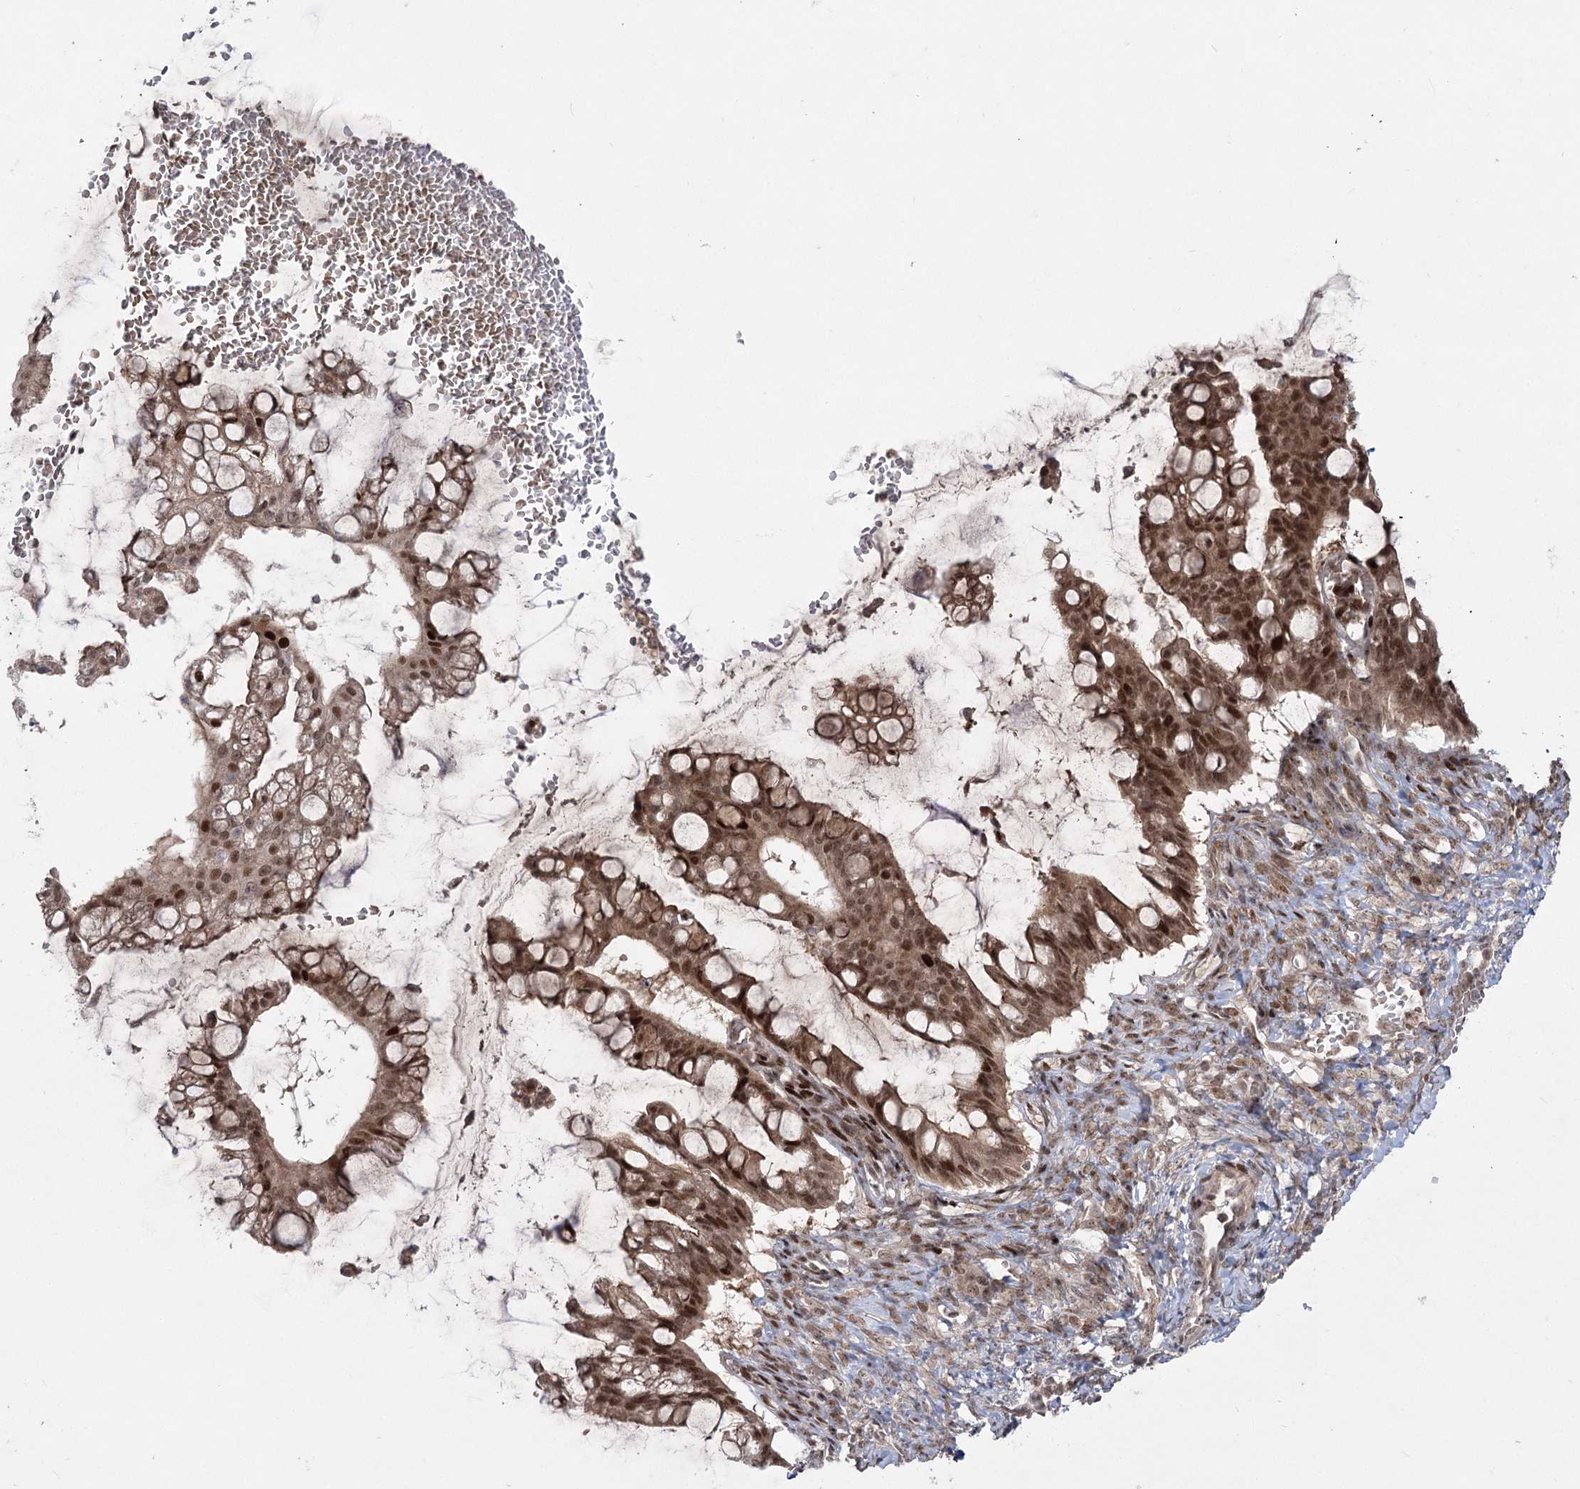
{"staining": {"intensity": "moderate", "quantity": ">75%", "location": "cytoplasmic/membranous,nuclear"}, "tissue": "ovarian cancer", "cell_type": "Tumor cells", "image_type": "cancer", "snomed": [{"axis": "morphology", "description": "Cystadenocarcinoma, mucinous, NOS"}, {"axis": "topography", "description": "Ovary"}], "caption": "Protein expression analysis of human mucinous cystadenocarcinoma (ovarian) reveals moderate cytoplasmic/membranous and nuclear expression in about >75% of tumor cells. (DAB IHC with brightfield microscopy, high magnification).", "gene": "HELQ", "patient": {"sex": "female", "age": 73}}